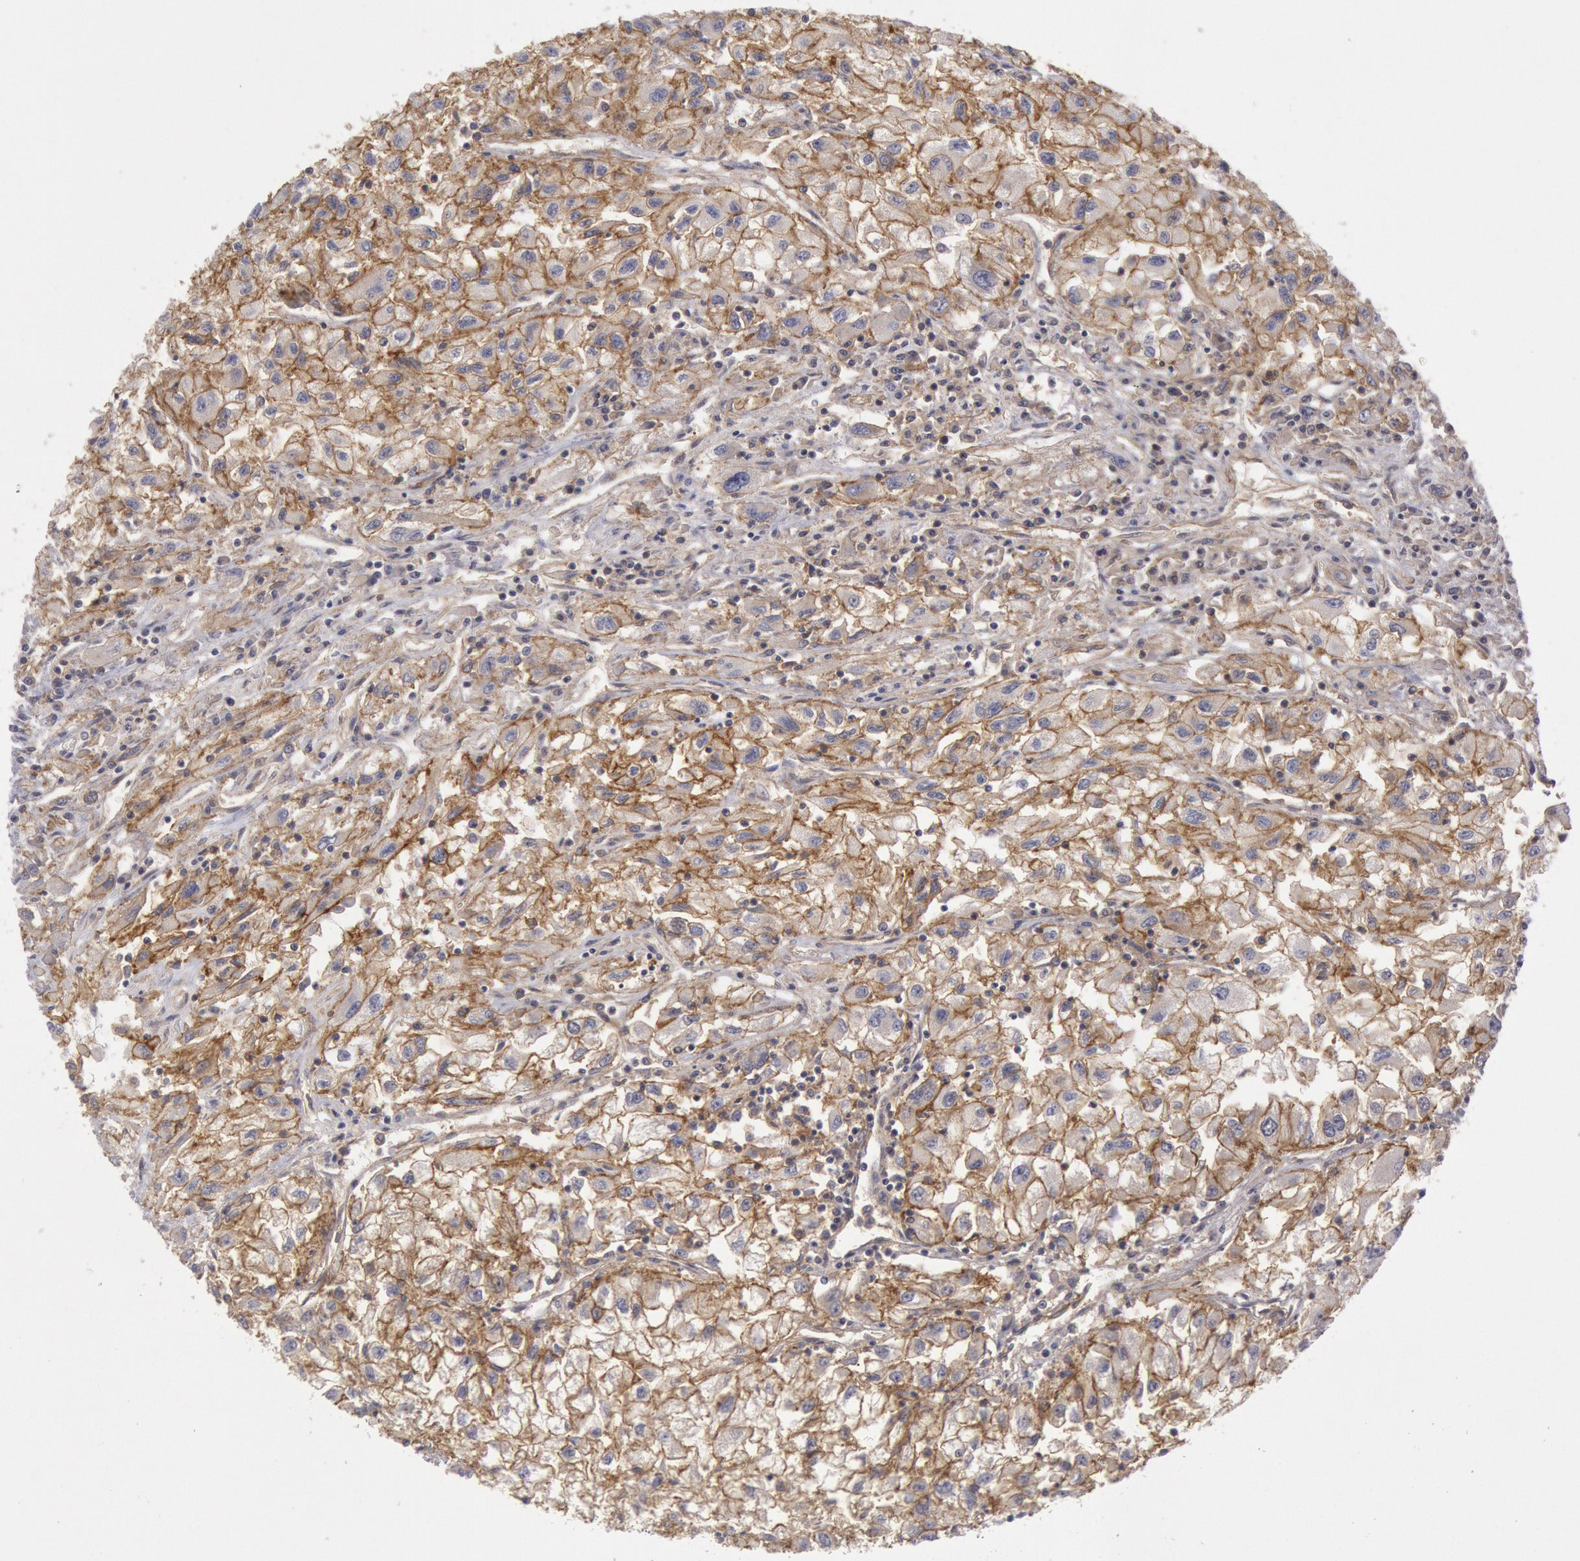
{"staining": {"intensity": "moderate", "quantity": ">75%", "location": "cytoplasmic/membranous"}, "tissue": "renal cancer", "cell_type": "Tumor cells", "image_type": "cancer", "snomed": [{"axis": "morphology", "description": "Adenocarcinoma, NOS"}, {"axis": "topography", "description": "Kidney"}], "caption": "This image demonstrates immunohistochemistry (IHC) staining of adenocarcinoma (renal), with medium moderate cytoplasmic/membranous staining in approximately >75% of tumor cells.", "gene": "STX4", "patient": {"sex": "male", "age": 59}}